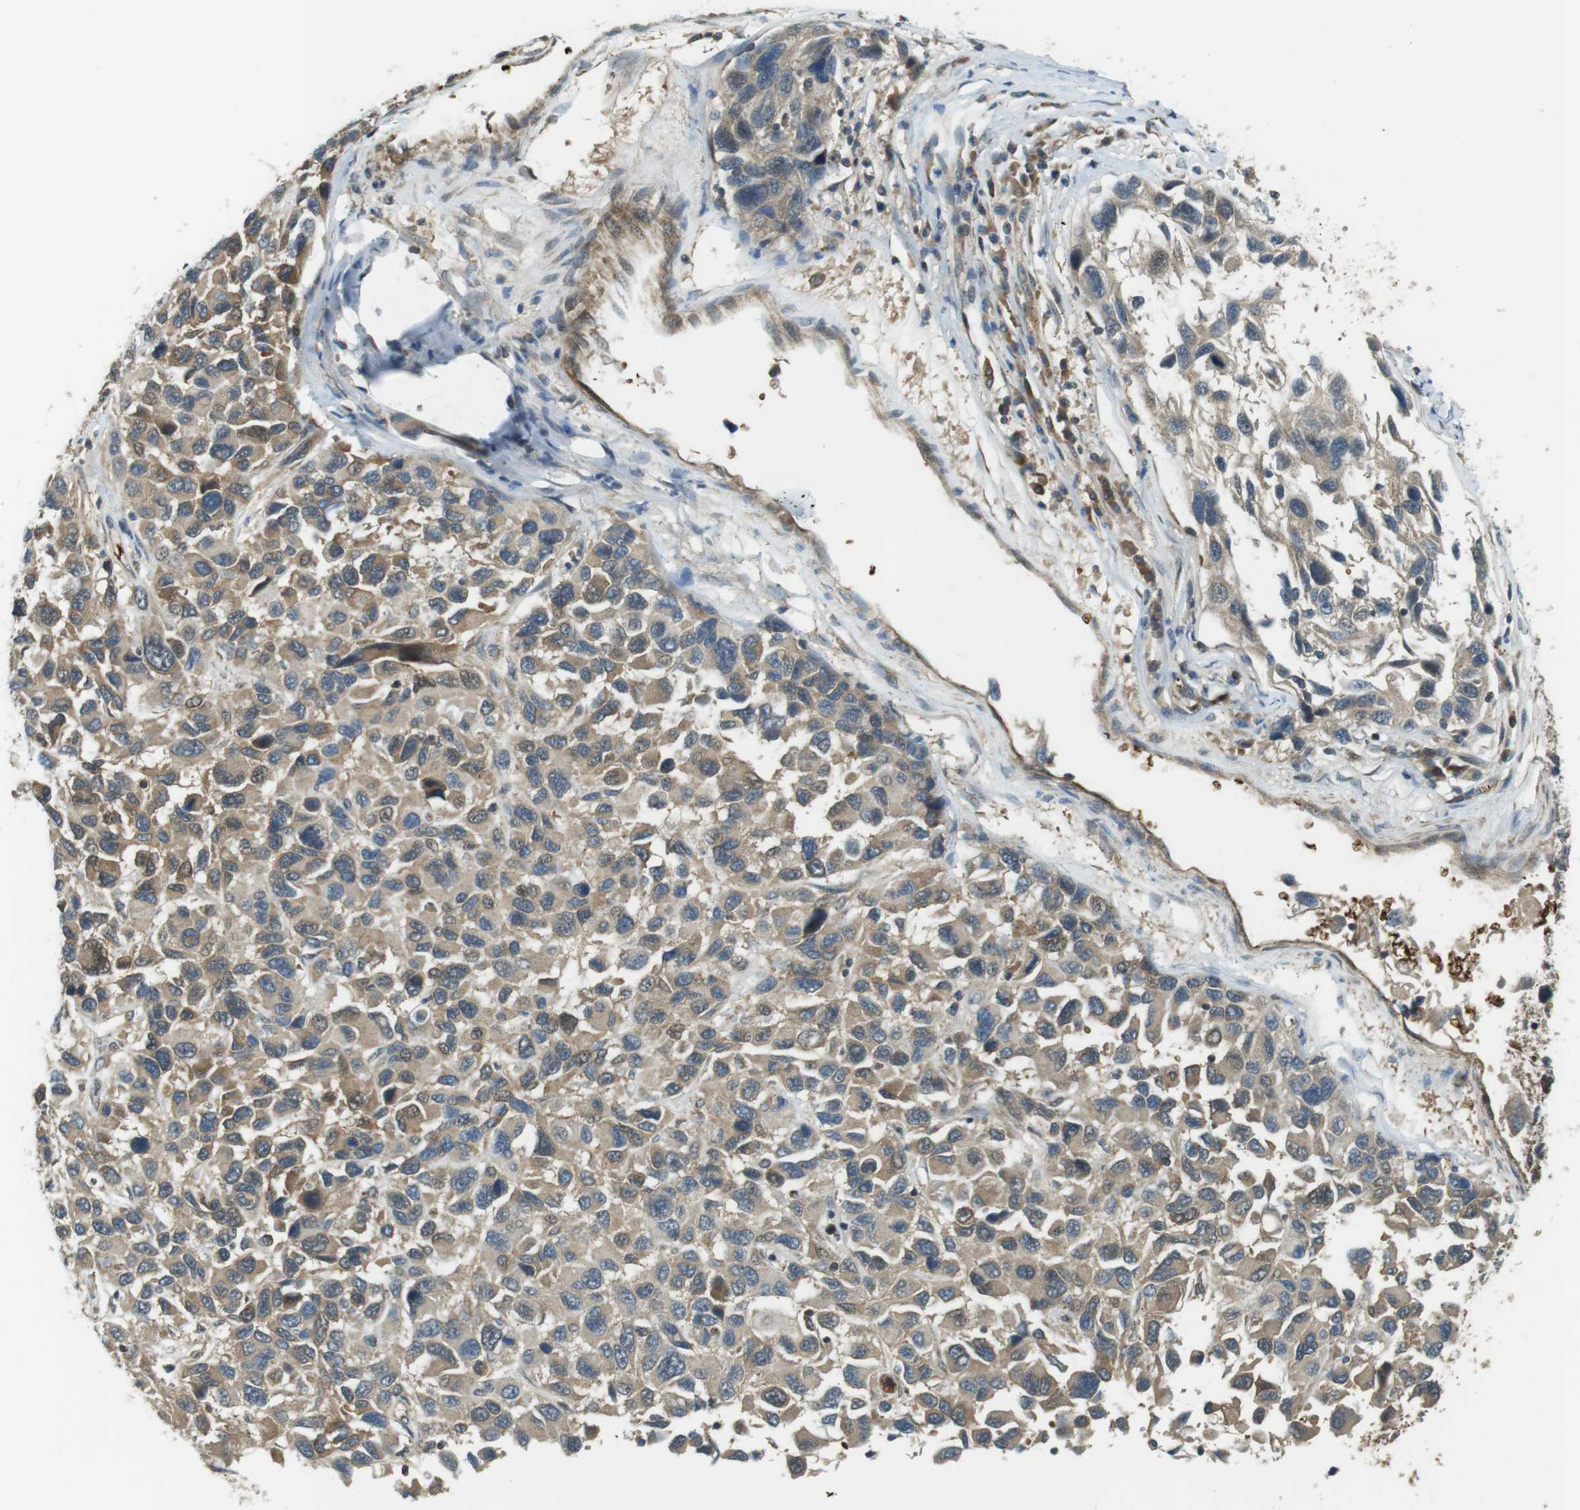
{"staining": {"intensity": "weak", "quantity": ">75%", "location": "cytoplasmic/membranous"}, "tissue": "melanoma", "cell_type": "Tumor cells", "image_type": "cancer", "snomed": [{"axis": "morphology", "description": "Malignant melanoma, NOS"}, {"axis": "topography", "description": "Skin"}], "caption": "Immunohistochemistry (IHC) micrograph of malignant melanoma stained for a protein (brown), which shows low levels of weak cytoplasmic/membranous staining in about >75% of tumor cells.", "gene": "LRRC3B", "patient": {"sex": "male", "age": 53}}